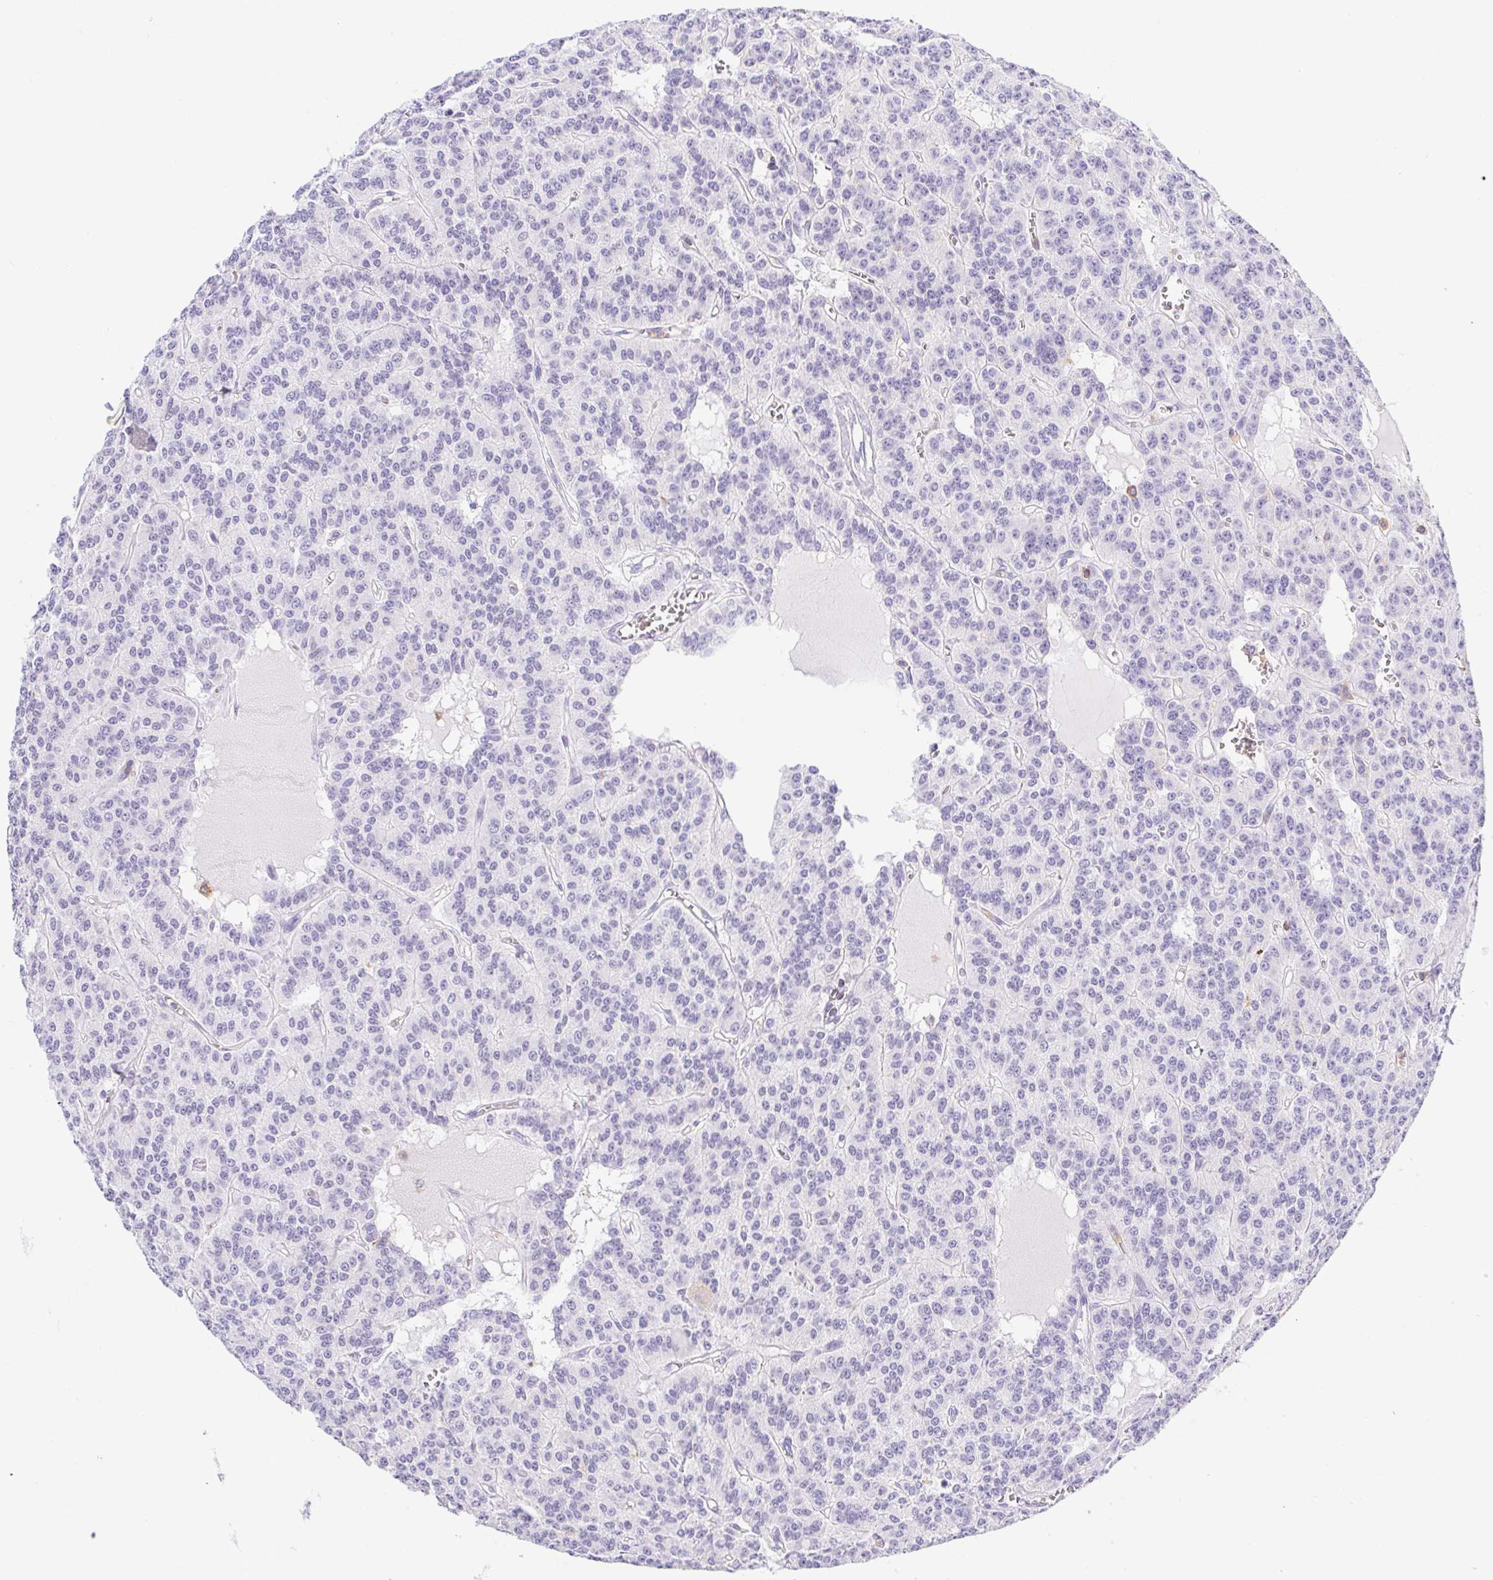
{"staining": {"intensity": "negative", "quantity": "none", "location": "none"}, "tissue": "carcinoid", "cell_type": "Tumor cells", "image_type": "cancer", "snomed": [{"axis": "morphology", "description": "Carcinoid, malignant, NOS"}, {"axis": "topography", "description": "Lung"}], "caption": "An image of carcinoid stained for a protein exhibits no brown staining in tumor cells.", "gene": "APBB1IP", "patient": {"sex": "female", "age": 71}}